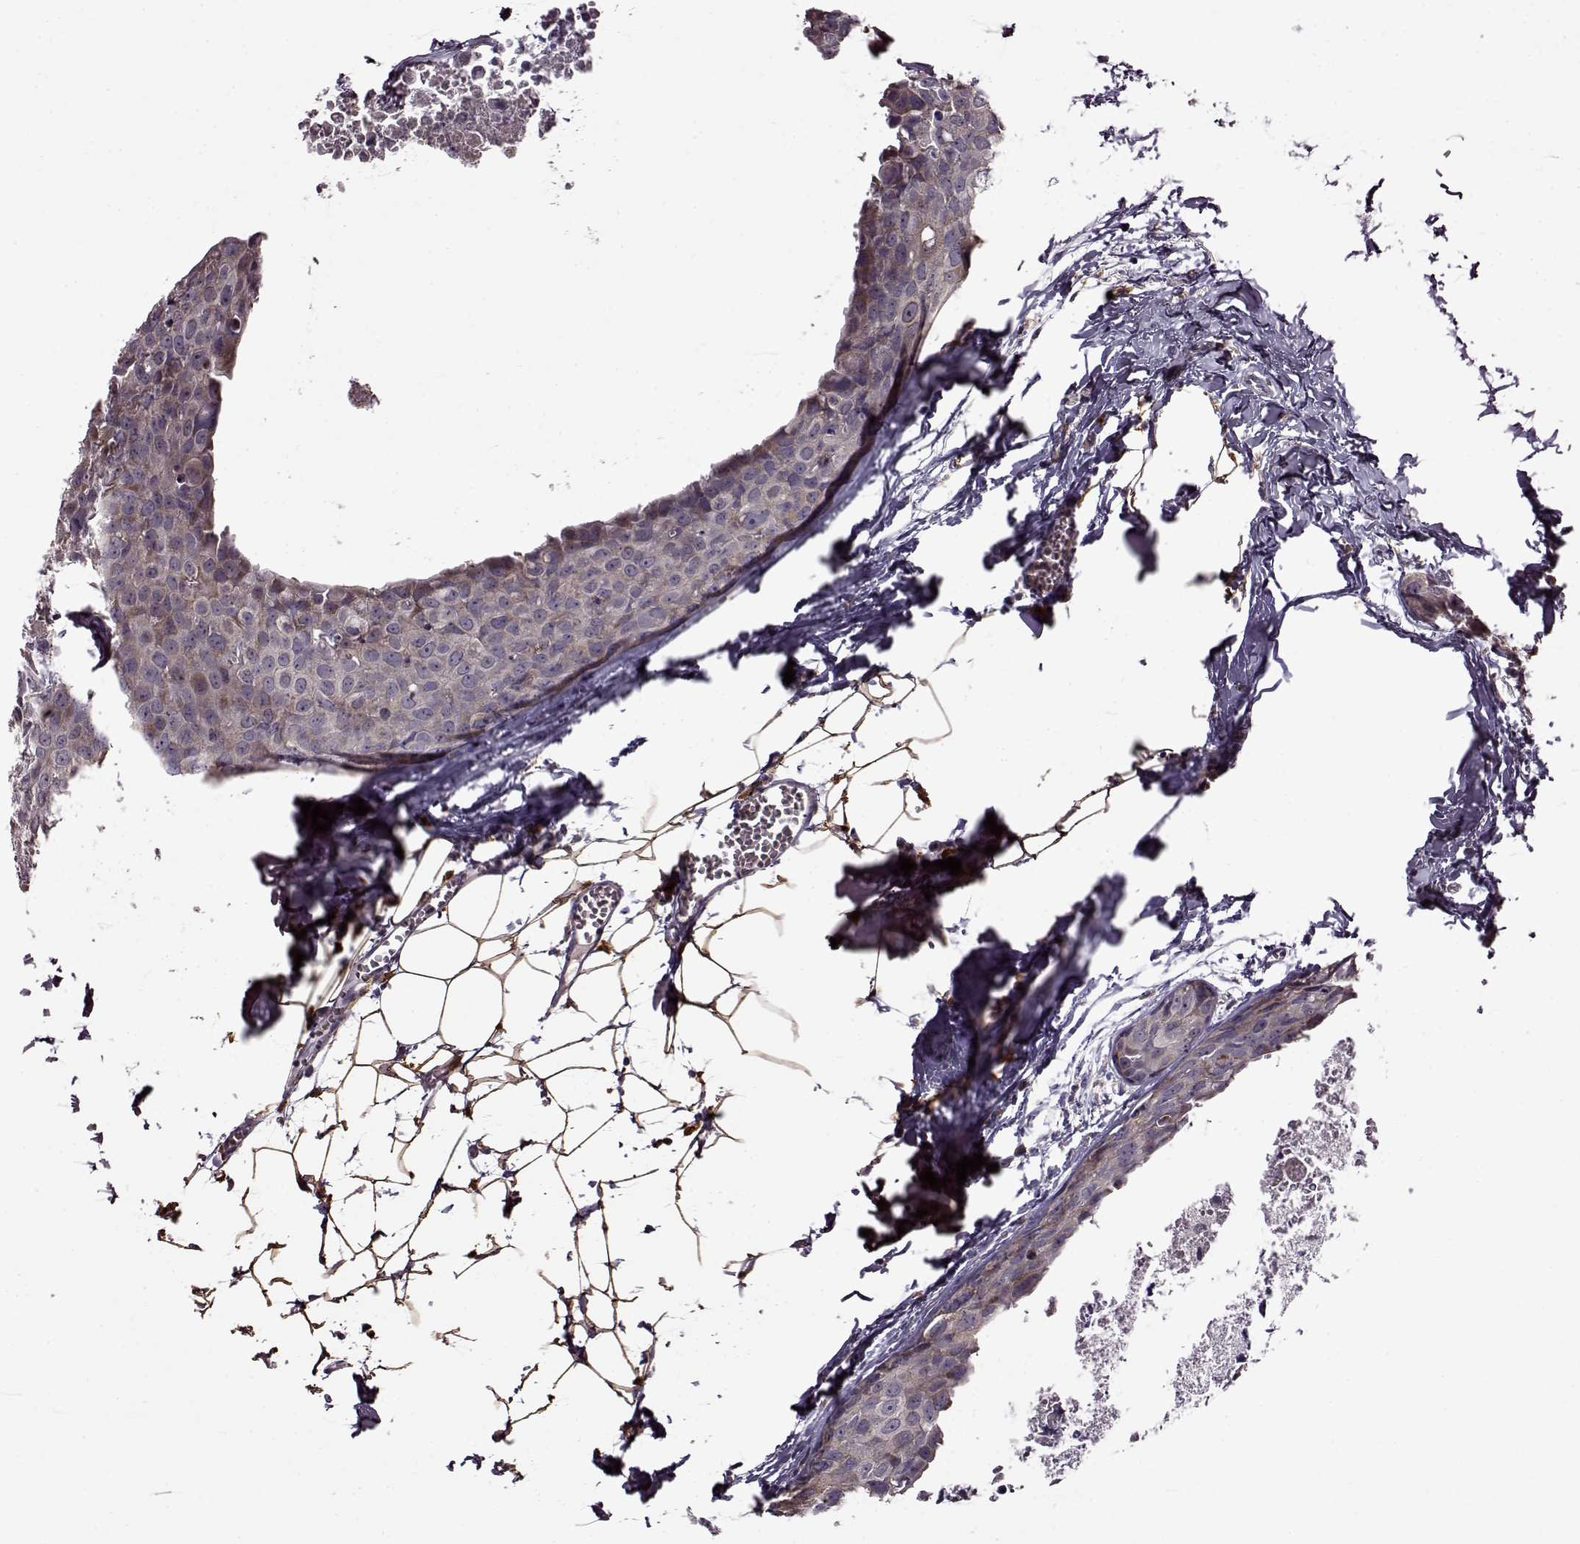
{"staining": {"intensity": "weak", "quantity": "25%-75%", "location": "cytoplasmic/membranous"}, "tissue": "breast cancer", "cell_type": "Tumor cells", "image_type": "cancer", "snomed": [{"axis": "morphology", "description": "Duct carcinoma"}, {"axis": "topography", "description": "Breast"}], "caption": "IHC histopathology image of infiltrating ductal carcinoma (breast) stained for a protein (brown), which reveals low levels of weak cytoplasmic/membranous staining in about 25%-75% of tumor cells.", "gene": "MTSS1", "patient": {"sex": "female", "age": 38}}